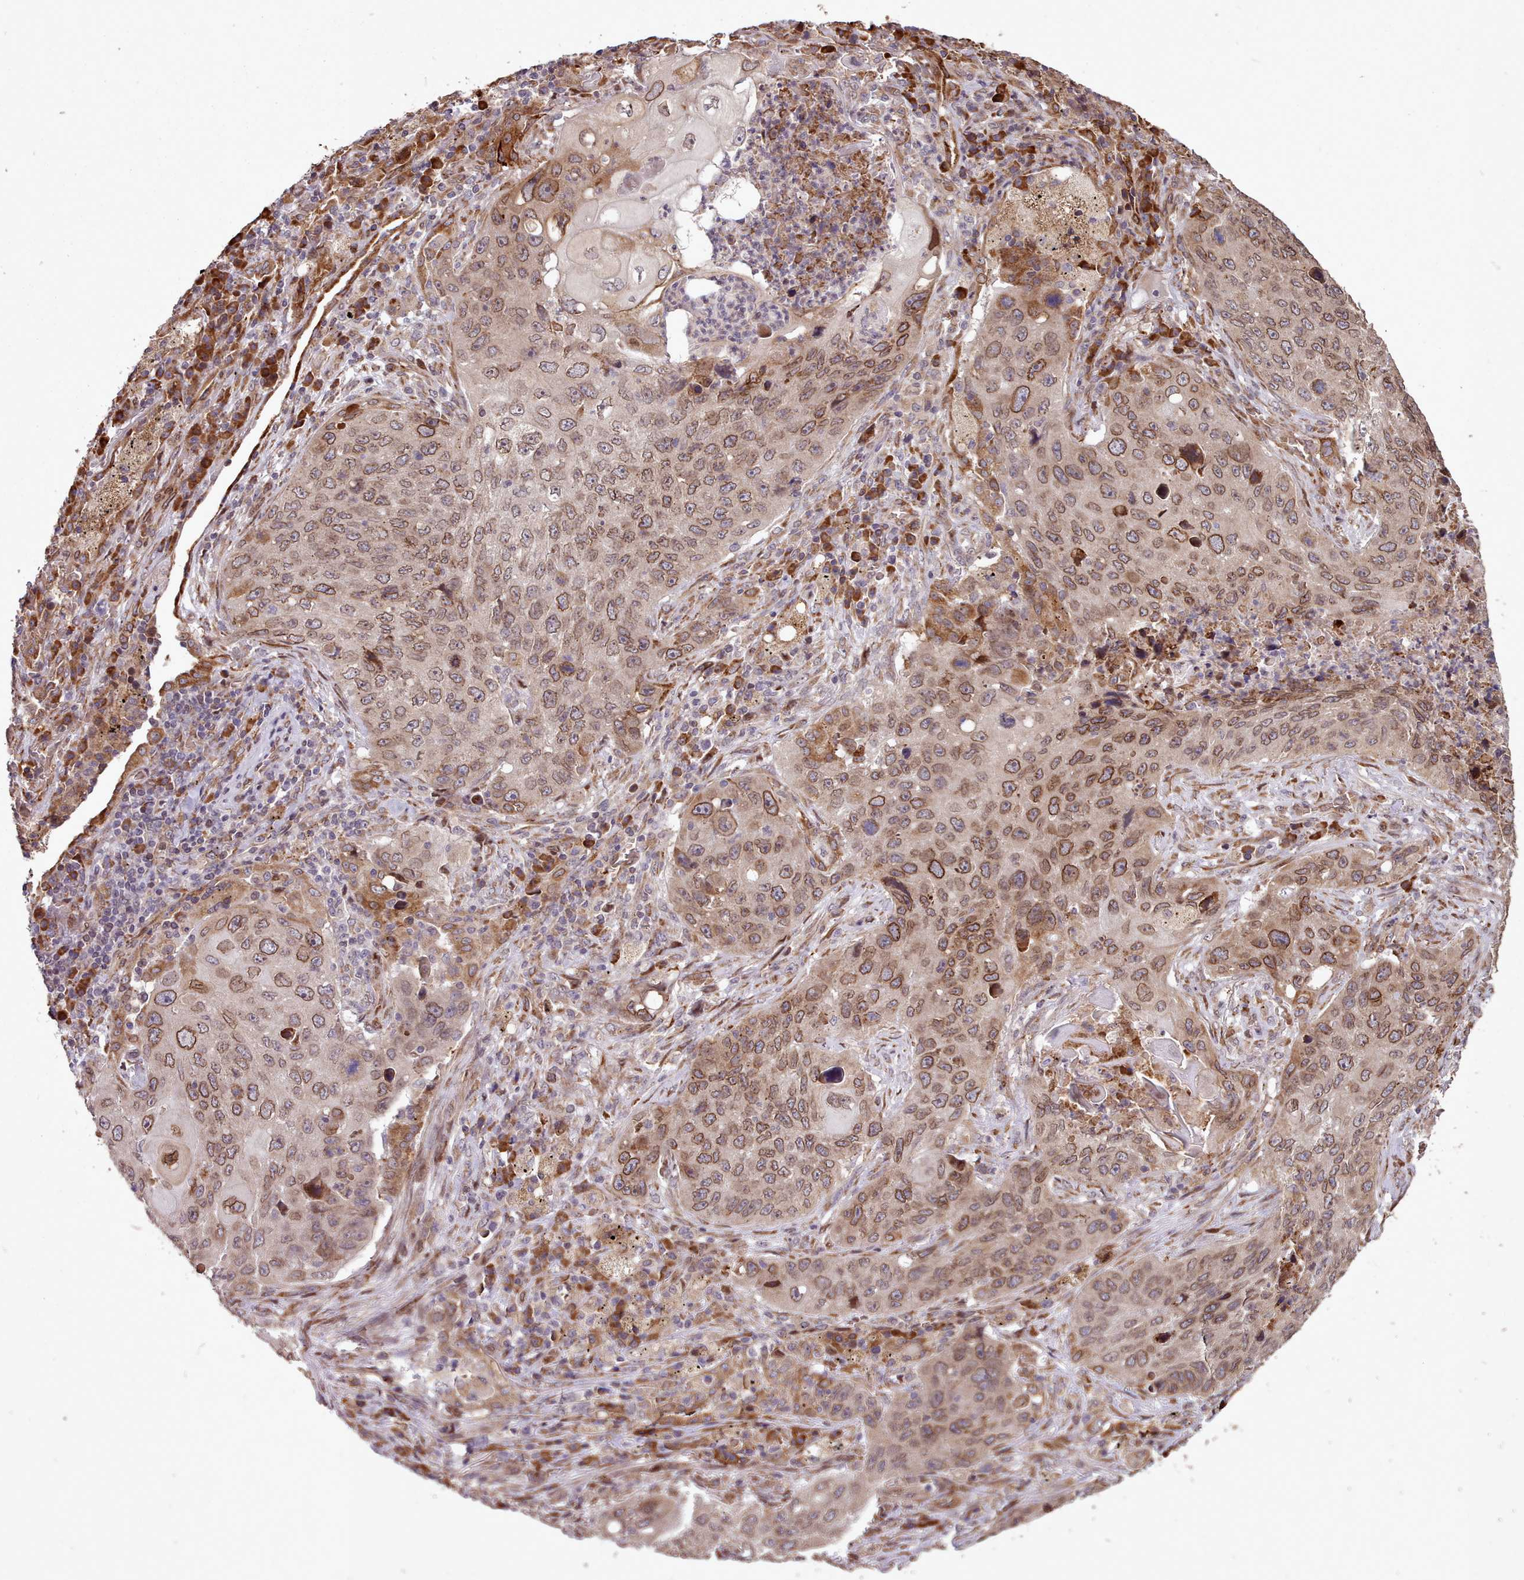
{"staining": {"intensity": "moderate", "quantity": ">75%", "location": "cytoplasmic/membranous,nuclear"}, "tissue": "lung cancer", "cell_type": "Tumor cells", "image_type": "cancer", "snomed": [{"axis": "morphology", "description": "Squamous cell carcinoma, NOS"}, {"axis": "topography", "description": "Lung"}], "caption": "Lung cancer stained with DAB immunohistochemistry exhibits medium levels of moderate cytoplasmic/membranous and nuclear positivity in about >75% of tumor cells.", "gene": "CABP1", "patient": {"sex": "female", "age": 63}}